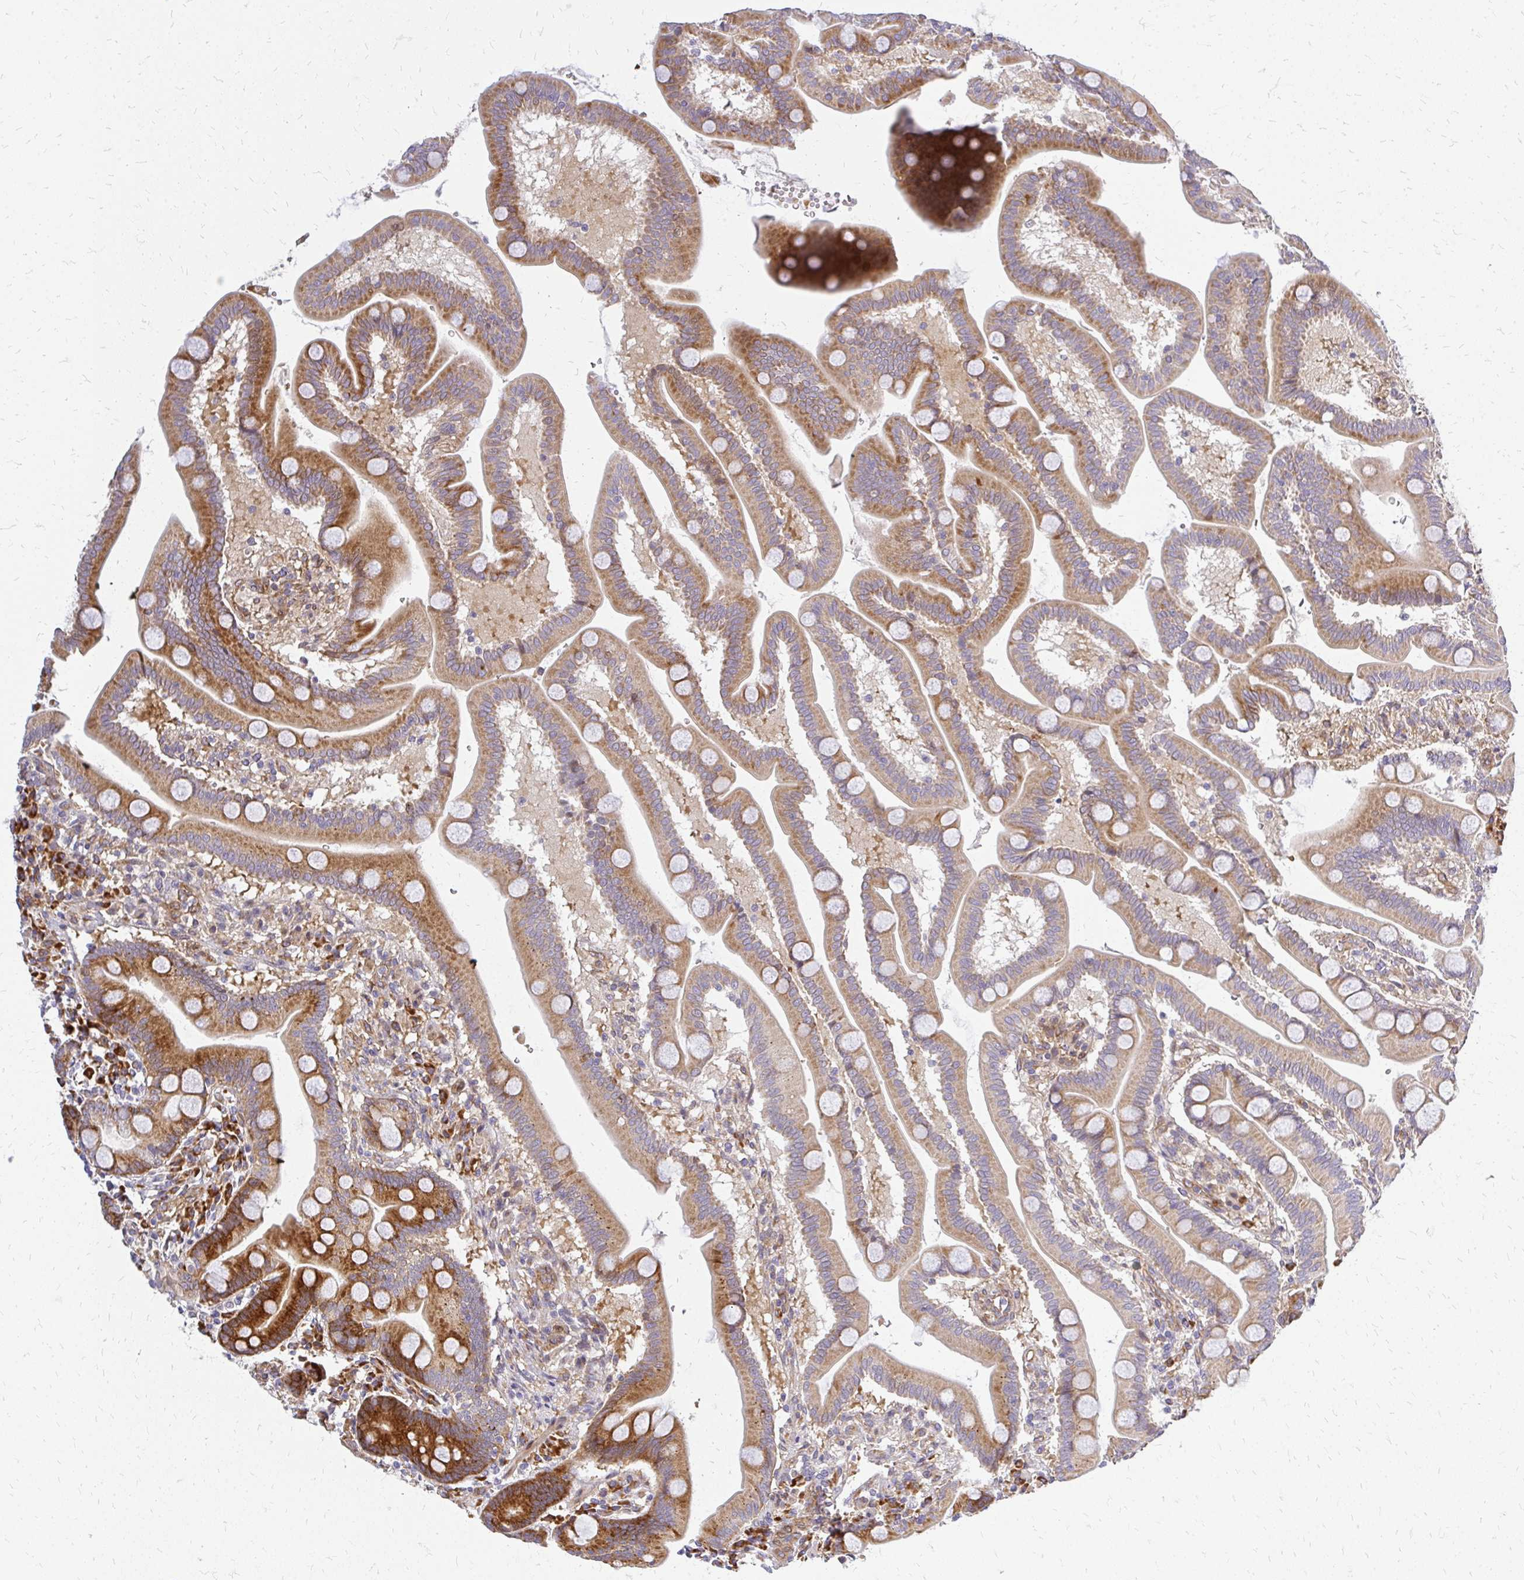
{"staining": {"intensity": "strong", "quantity": "25%-75%", "location": "cytoplasmic/membranous"}, "tissue": "duodenum", "cell_type": "Glandular cells", "image_type": "normal", "snomed": [{"axis": "morphology", "description": "Normal tissue, NOS"}, {"axis": "topography", "description": "Duodenum"}], "caption": "Protein staining of benign duodenum shows strong cytoplasmic/membranous positivity in approximately 25%-75% of glandular cells.", "gene": "ENSG00000258472", "patient": {"sex": "male", "age": 59}}